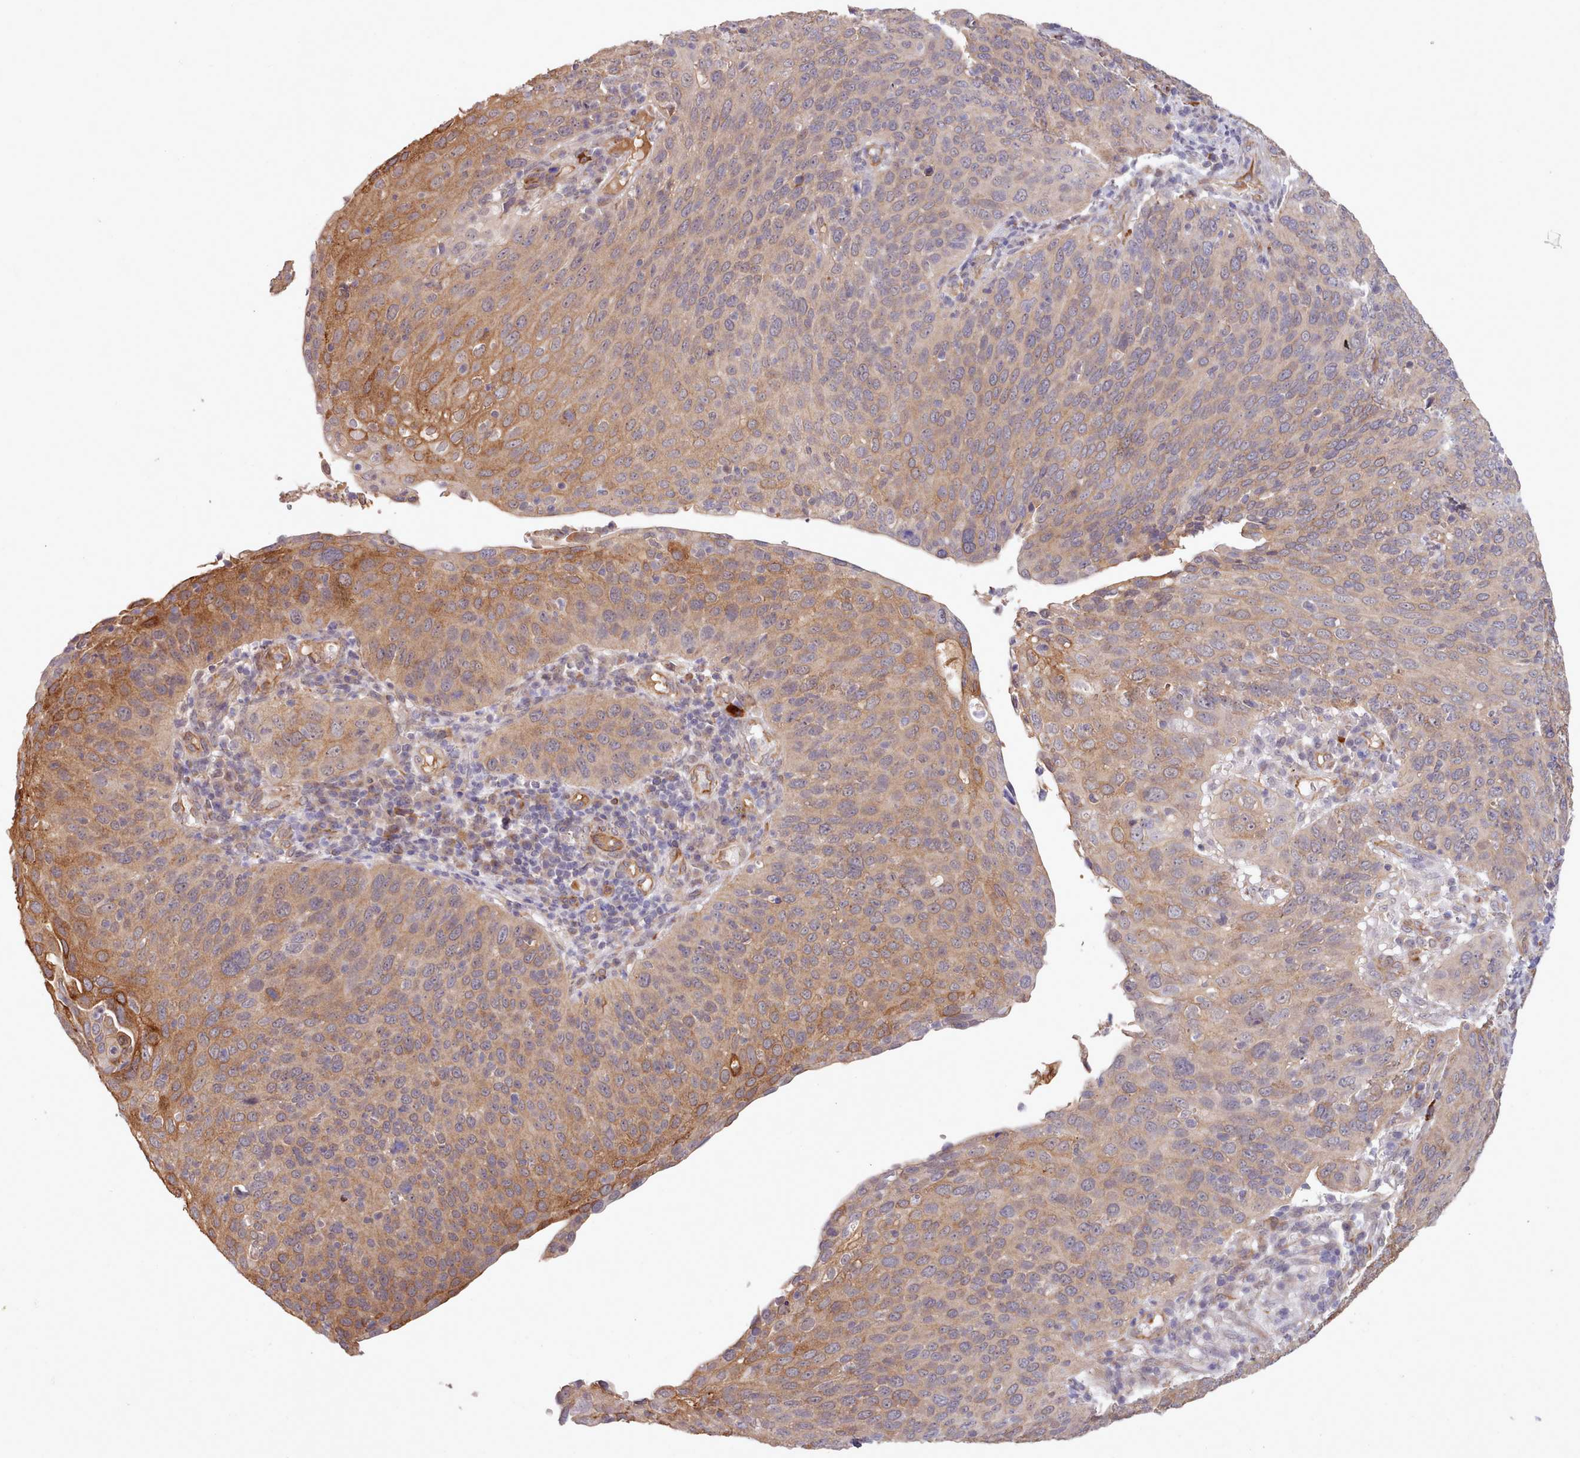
{"staining": {"intensity": "moderate", "quantity": "25%-75%", "location": "cytoplasmic/membranous"}, "tissue": "cervical cancer", "cell_type": "Tumor cells", "image_type": "cancer", "snomed": [{"axis": "morphology", "description": "Squamous cell carcinoma, NOS"}, {"axis": "topography", "description": "Cervix"}], "caption": "Cervical cancer tissue displays moderate cytoplasmic/membranous expression in about 25%-75% of tumor cells, visualized by immunohistochemistry.", "gene": "ZC3H13", "patient": {"sex": "female", "age": 36}}